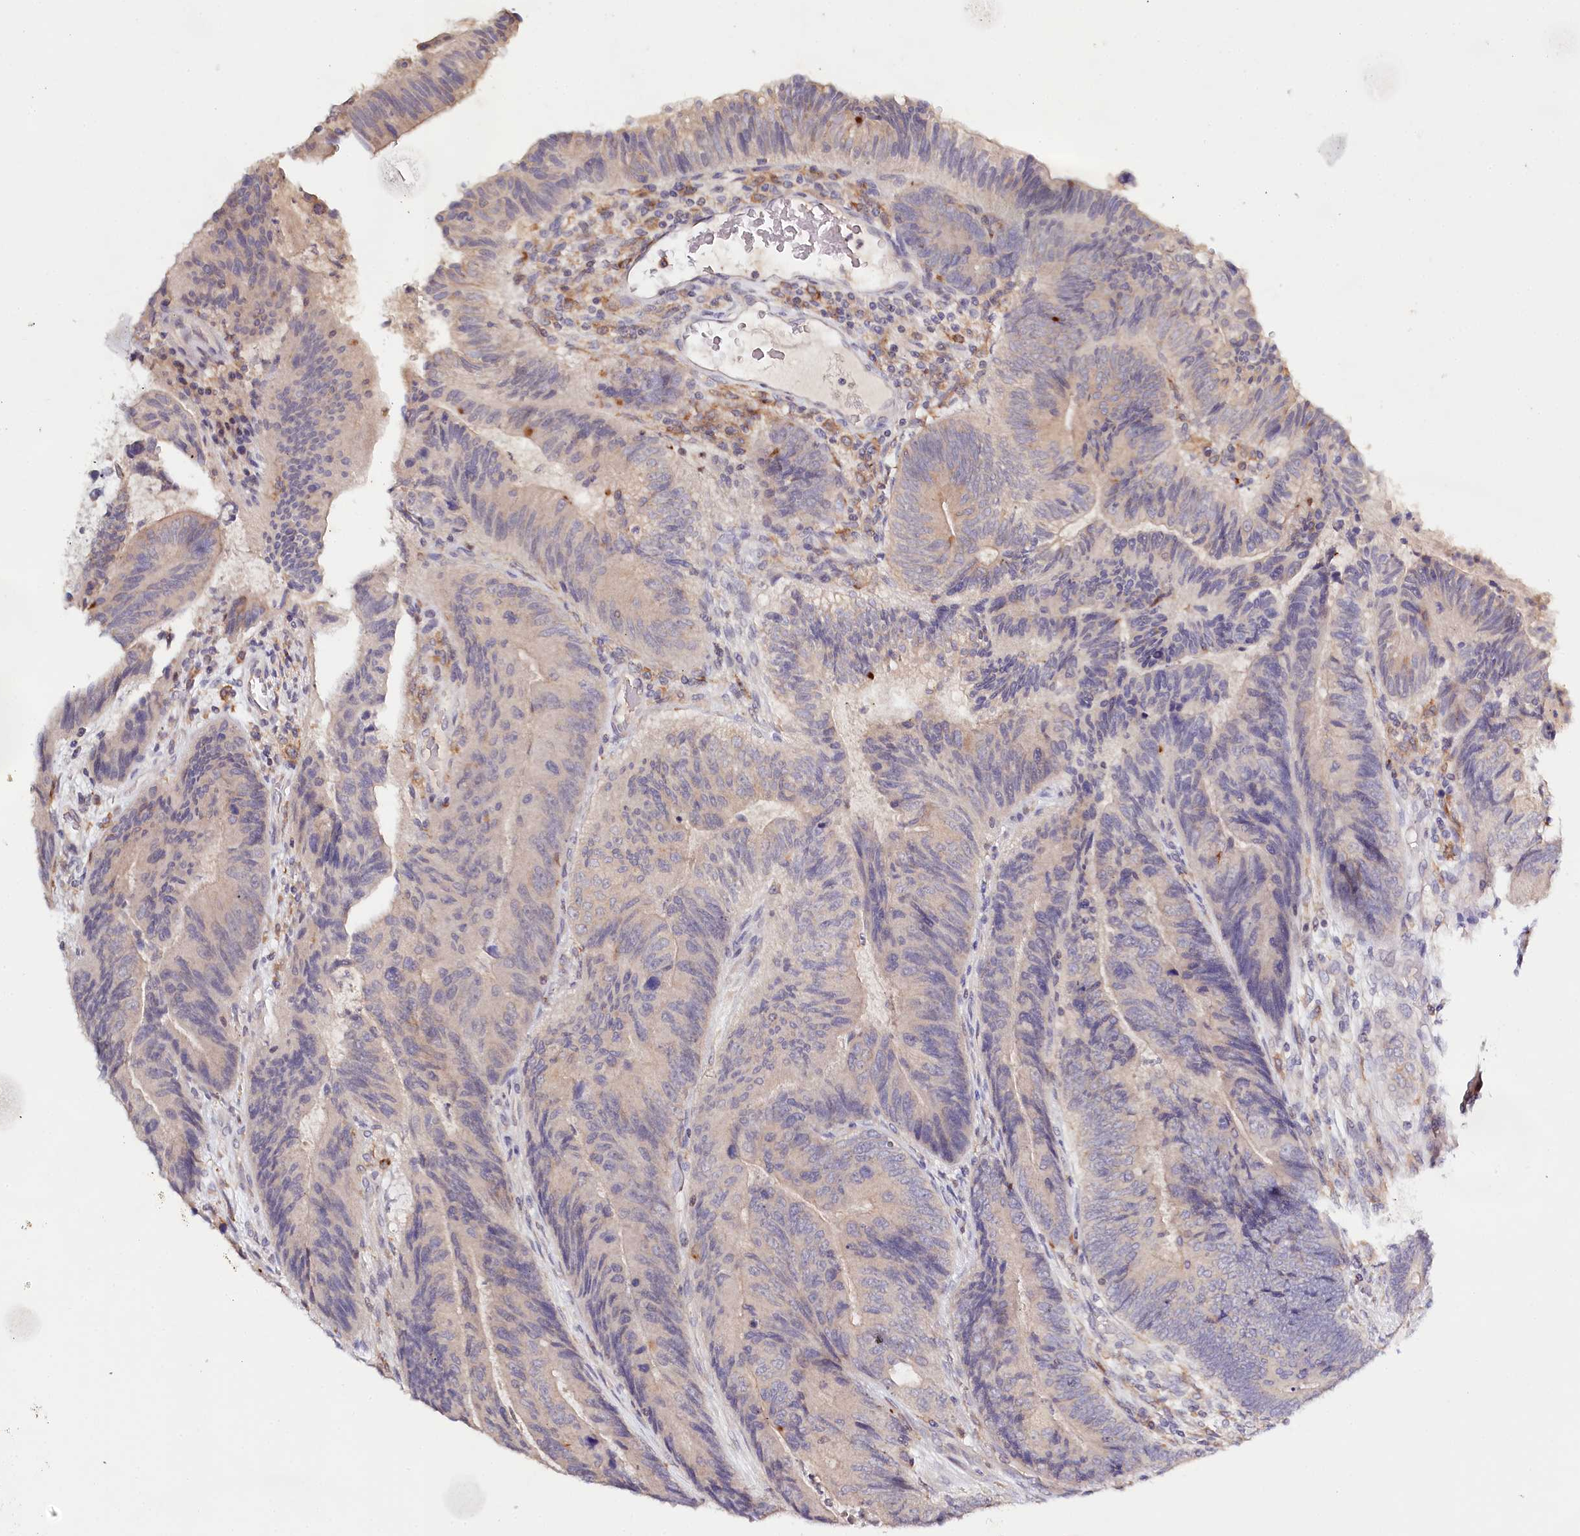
{"staining": {"intensity": "negative", "quantity": "none", "location": "none"}, "tissue": "colorectal cancer", "cell_type": "Tumor cells", "image_type": "cancer", "snomed": [{"axis": "morphology", "description": "Adenocarcinoma, NOS"}, {"axis": "topography", "description": "Colon"}], "caption": "High magnification brightfield microscopy of colorectal cancer stained with DAB (3,3'-diaminobenzidine) (brown) and counterstained with hematoxylin (blue): tumor cells show no significant expression. (DAB (3,3'-diaminobenzidine) immunohistochemistry visualized using brightfield microscopy, high magnification).", "gene": "DAPK1", "patient": {"sex": "female", "age": 67}}